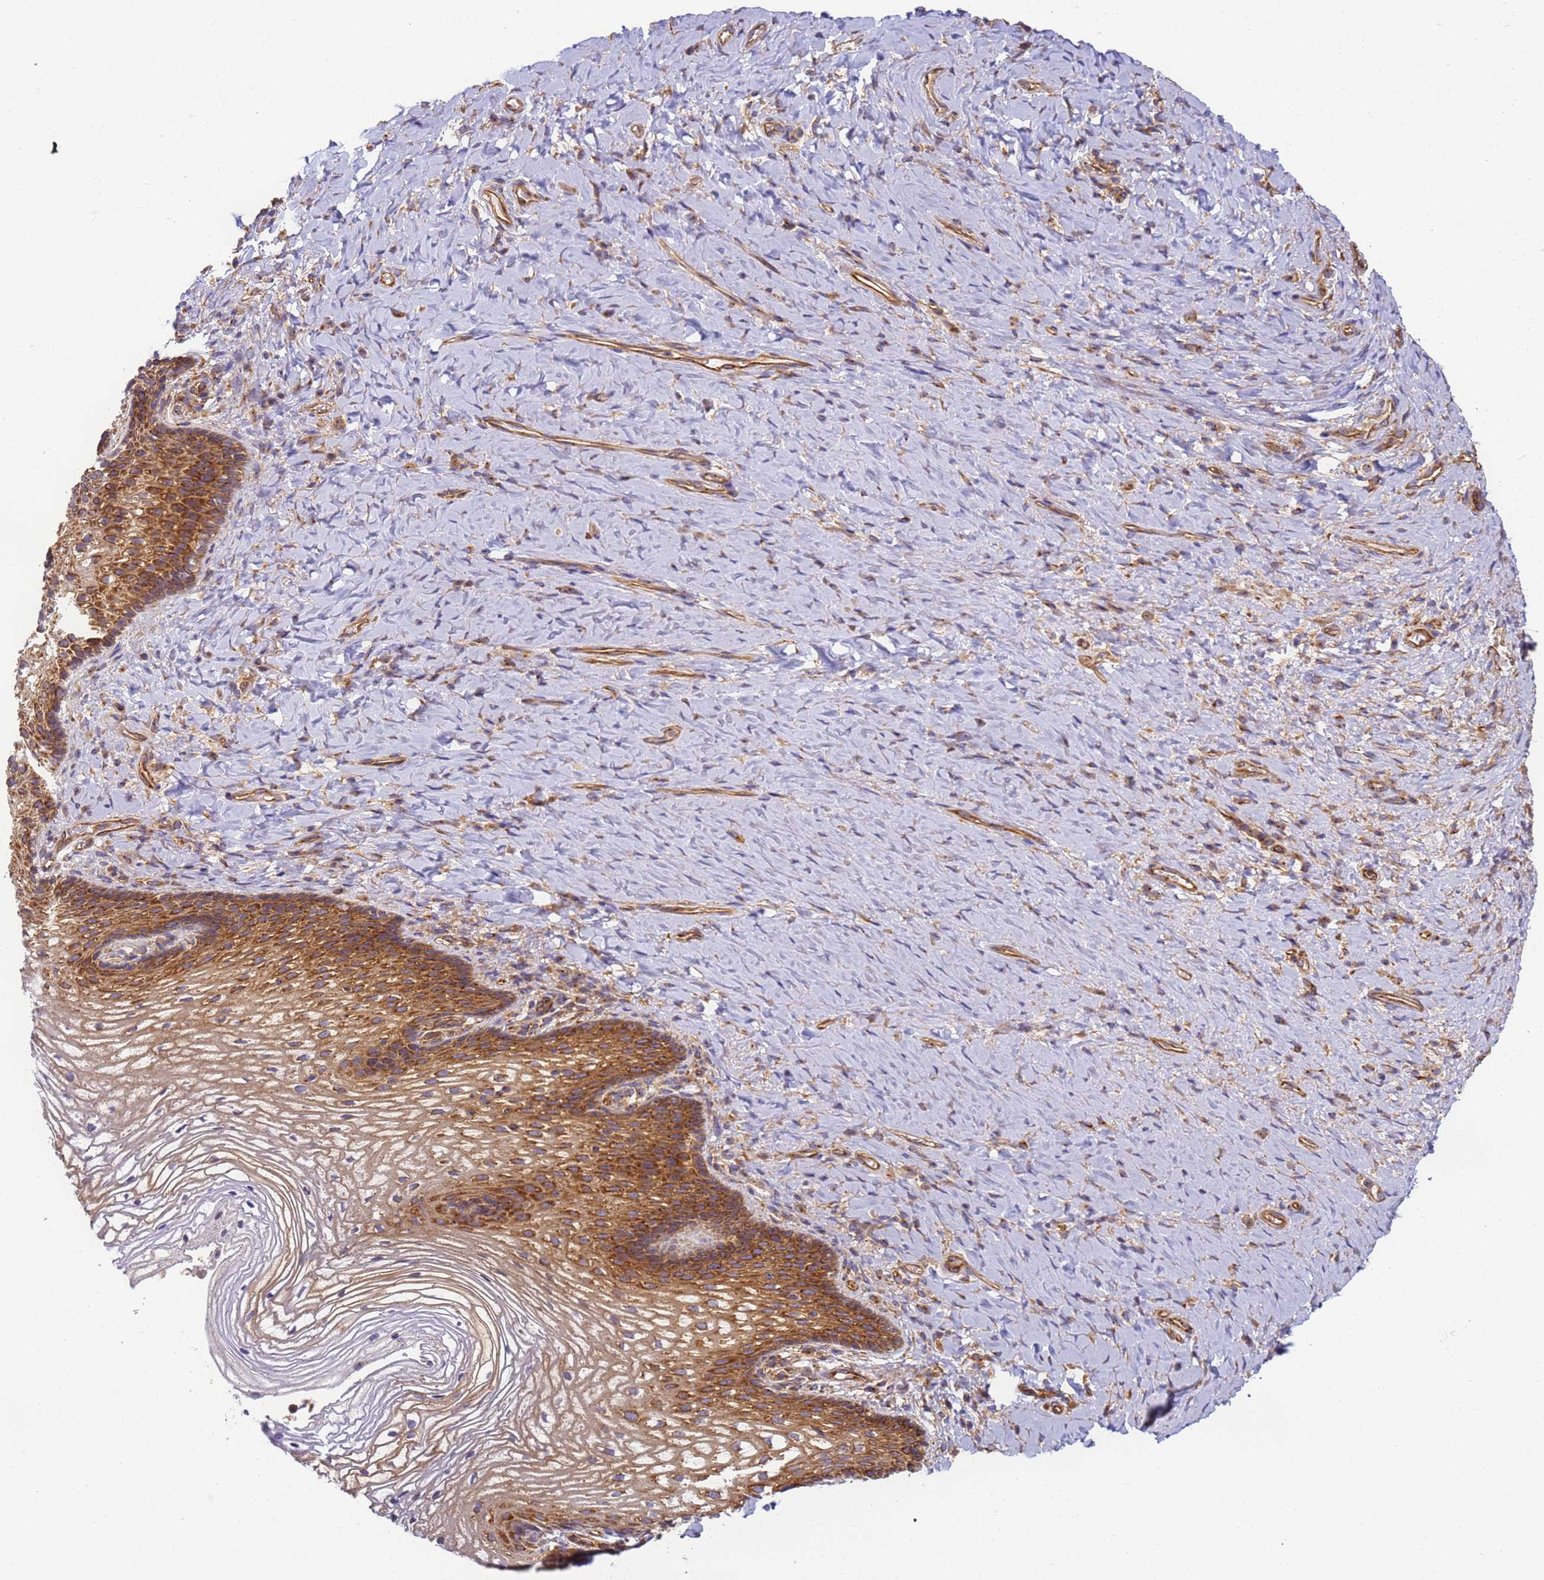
{"staining": {"intensity": "strong", "quantity": ">75%", "location": "cytoplasmic/membranous"}, "tissue": "vagina", "cell_type": "Squamous epithelial cells", "image_type": "normal", "snomed": [{"axis": "morphology", "description": "Normal tissue, NOS"}, {"axis": "topography", "description": "Vagina"}], "caption": "Benign vagina reveals strong cytoplasmic/membranous expression in approximately >75% of squamous epithelial cells.", "gene": "DYNC1I2", "patient": {"sex": "female", "age": 60}}